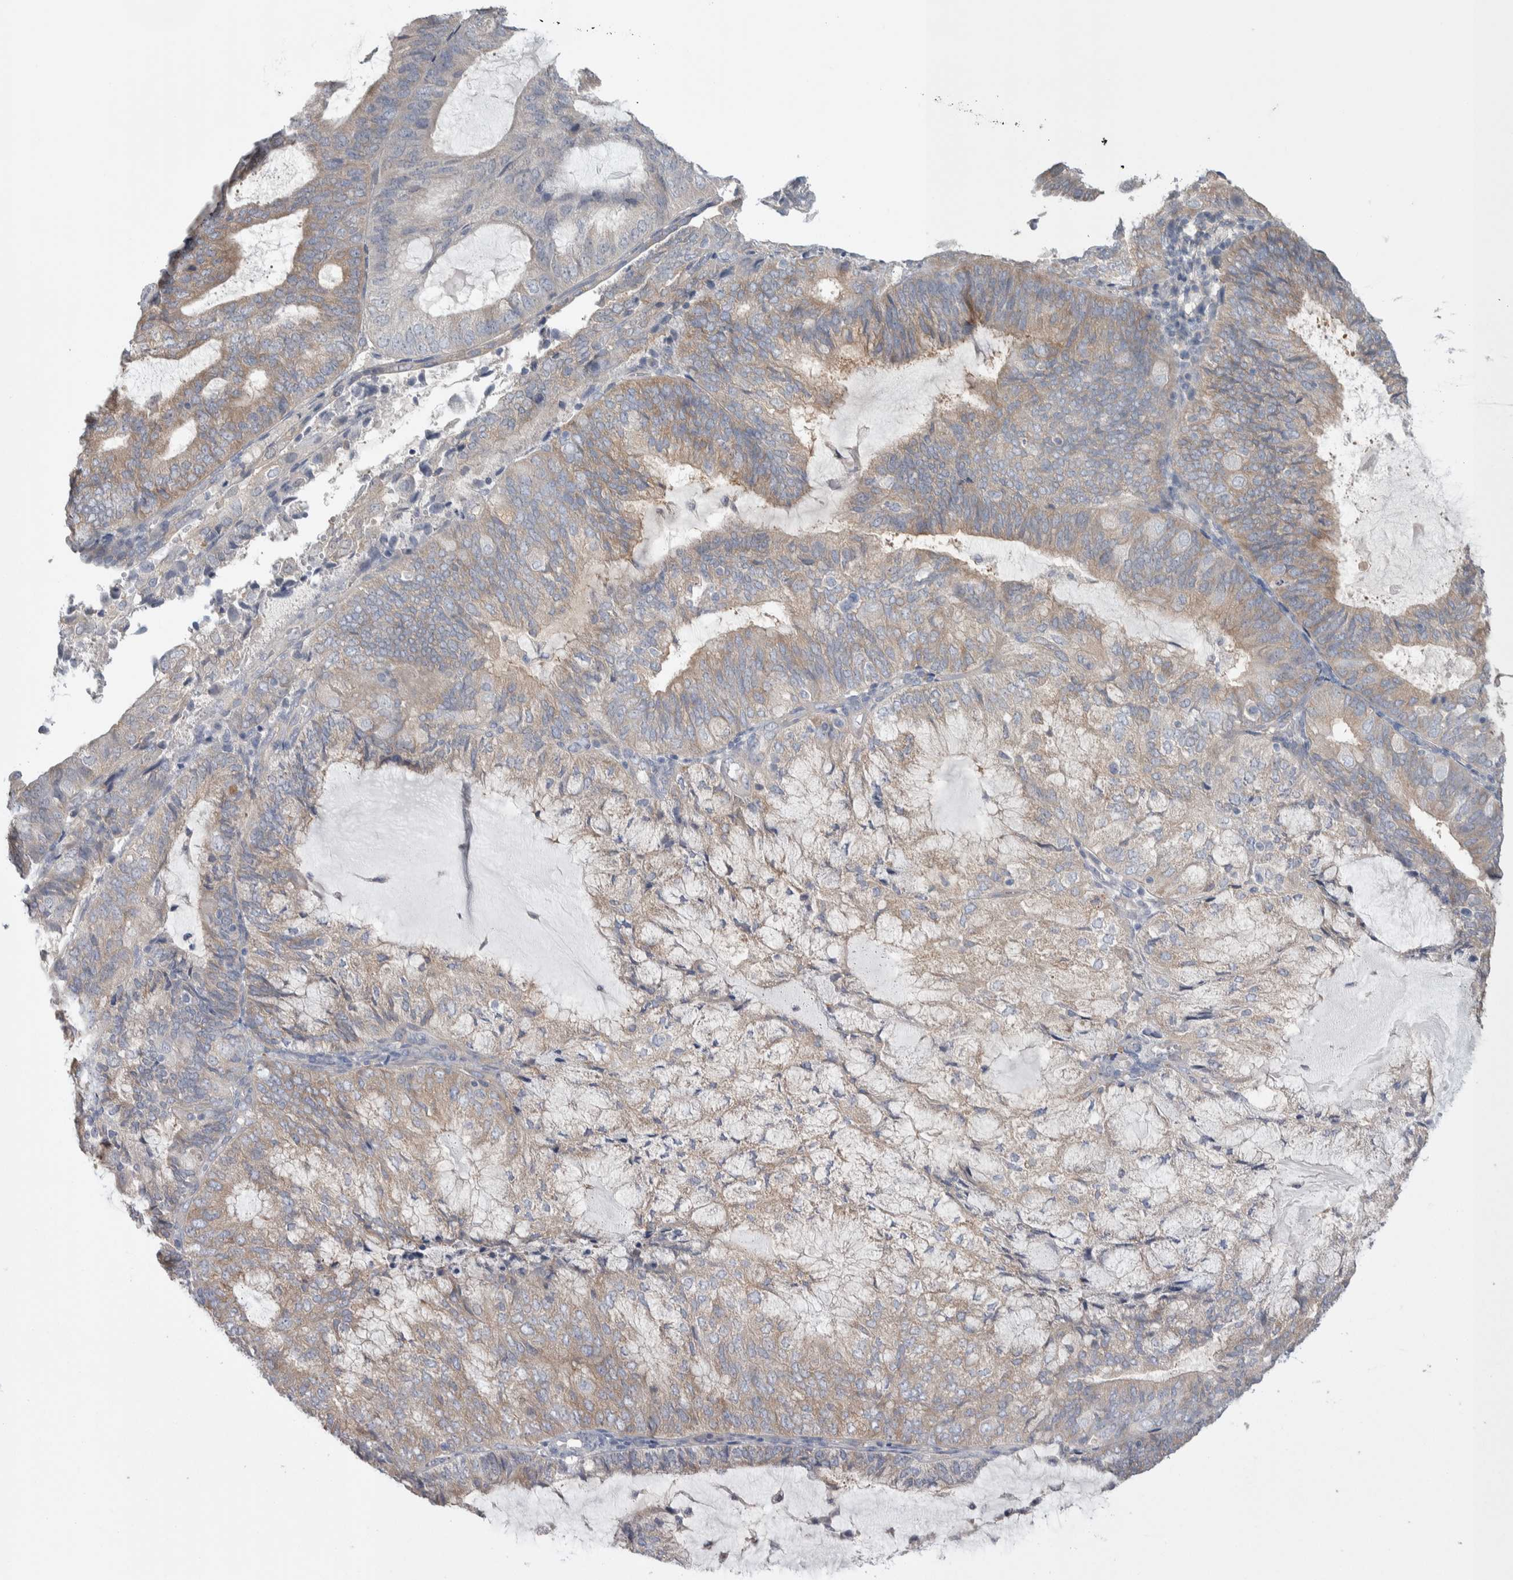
{"staining": {"intensity": "weak", "quantity": "25%-75%", "location": "cytoplasmic/membranous"}, "tissue": "endometrial cancer", "cell_type": "Tumor cells", "image_type": "cancer", "snomed": [{"axis": "morphology", "description": "Adenocarcinoma, NOS"}, {"axis": "topography", "description": "Endometrium"}], "caption": "This photomicrograph displays IHC staining of human adenocarcinoma (endometrial), with low weak cytoplasmic/membranous staining in about 25%-75% of tumor cells.", "gene": "GPHN", "patient": {"sex": "female", "age": 81}}